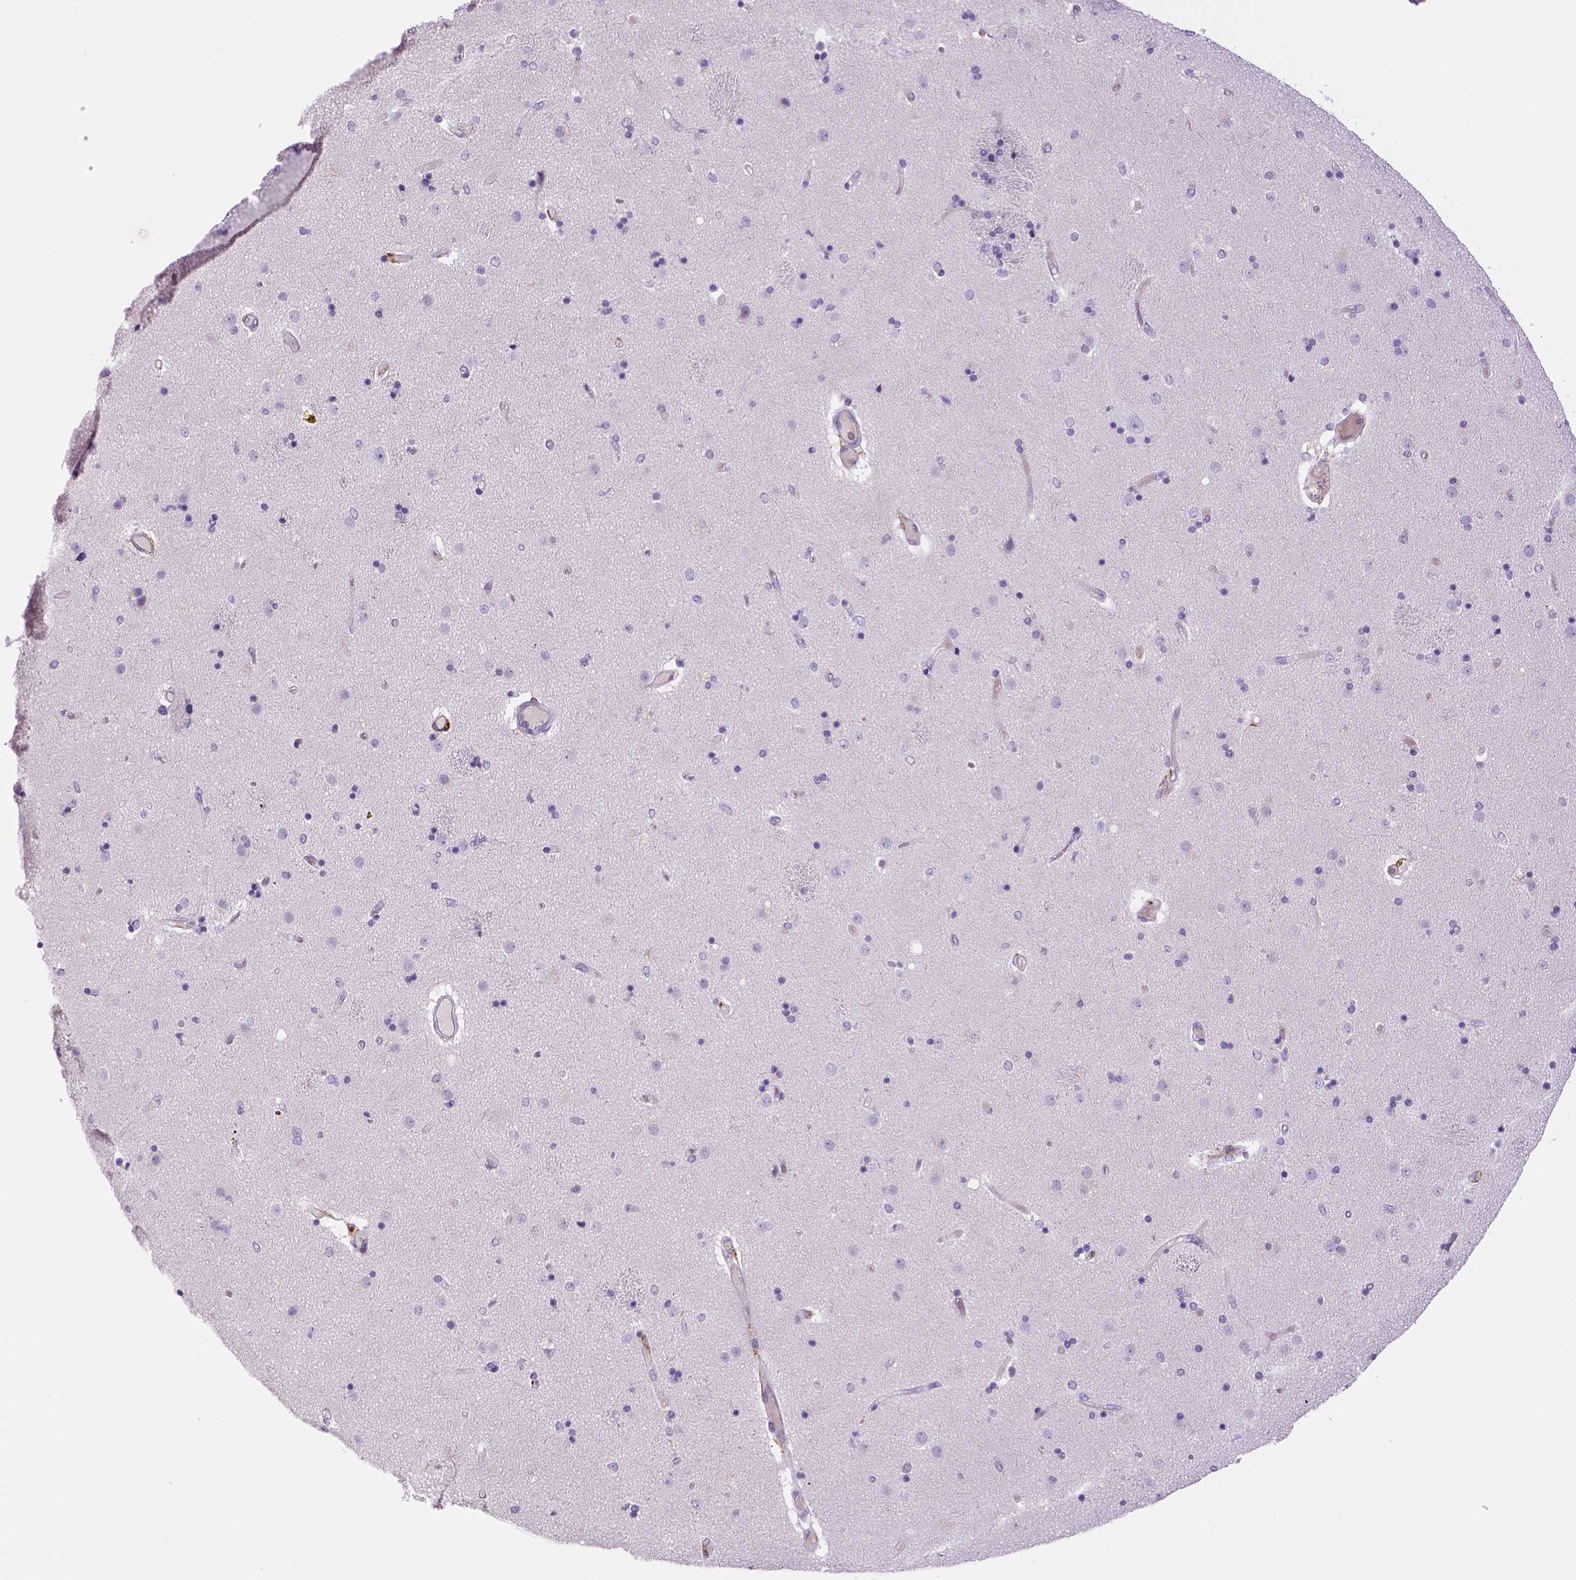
{"staining": {"intensity": "negative", "quantity": "none", "location": "none"}, "tissue": "caudate", "cell_type": "Glial cells", "image_type": "normal", "snomed": [{"axis": "morphology", "description": "Normal tissue, NOS"}, {"axis": "topography", "description": "Lateral ventricle wall"}], "caption": "DAB (3,3'-diaminobenzidine) immunohistochemical staining of unremarkable human caudate displays no significant expression in glial cells. Brightfield microscopy of immunohistochemistry stained with DAB (brown) and hematoxylin (blue), captured at high magnification.", "gene": "CD14", "patient": {"sex": "female", "age": 71}}